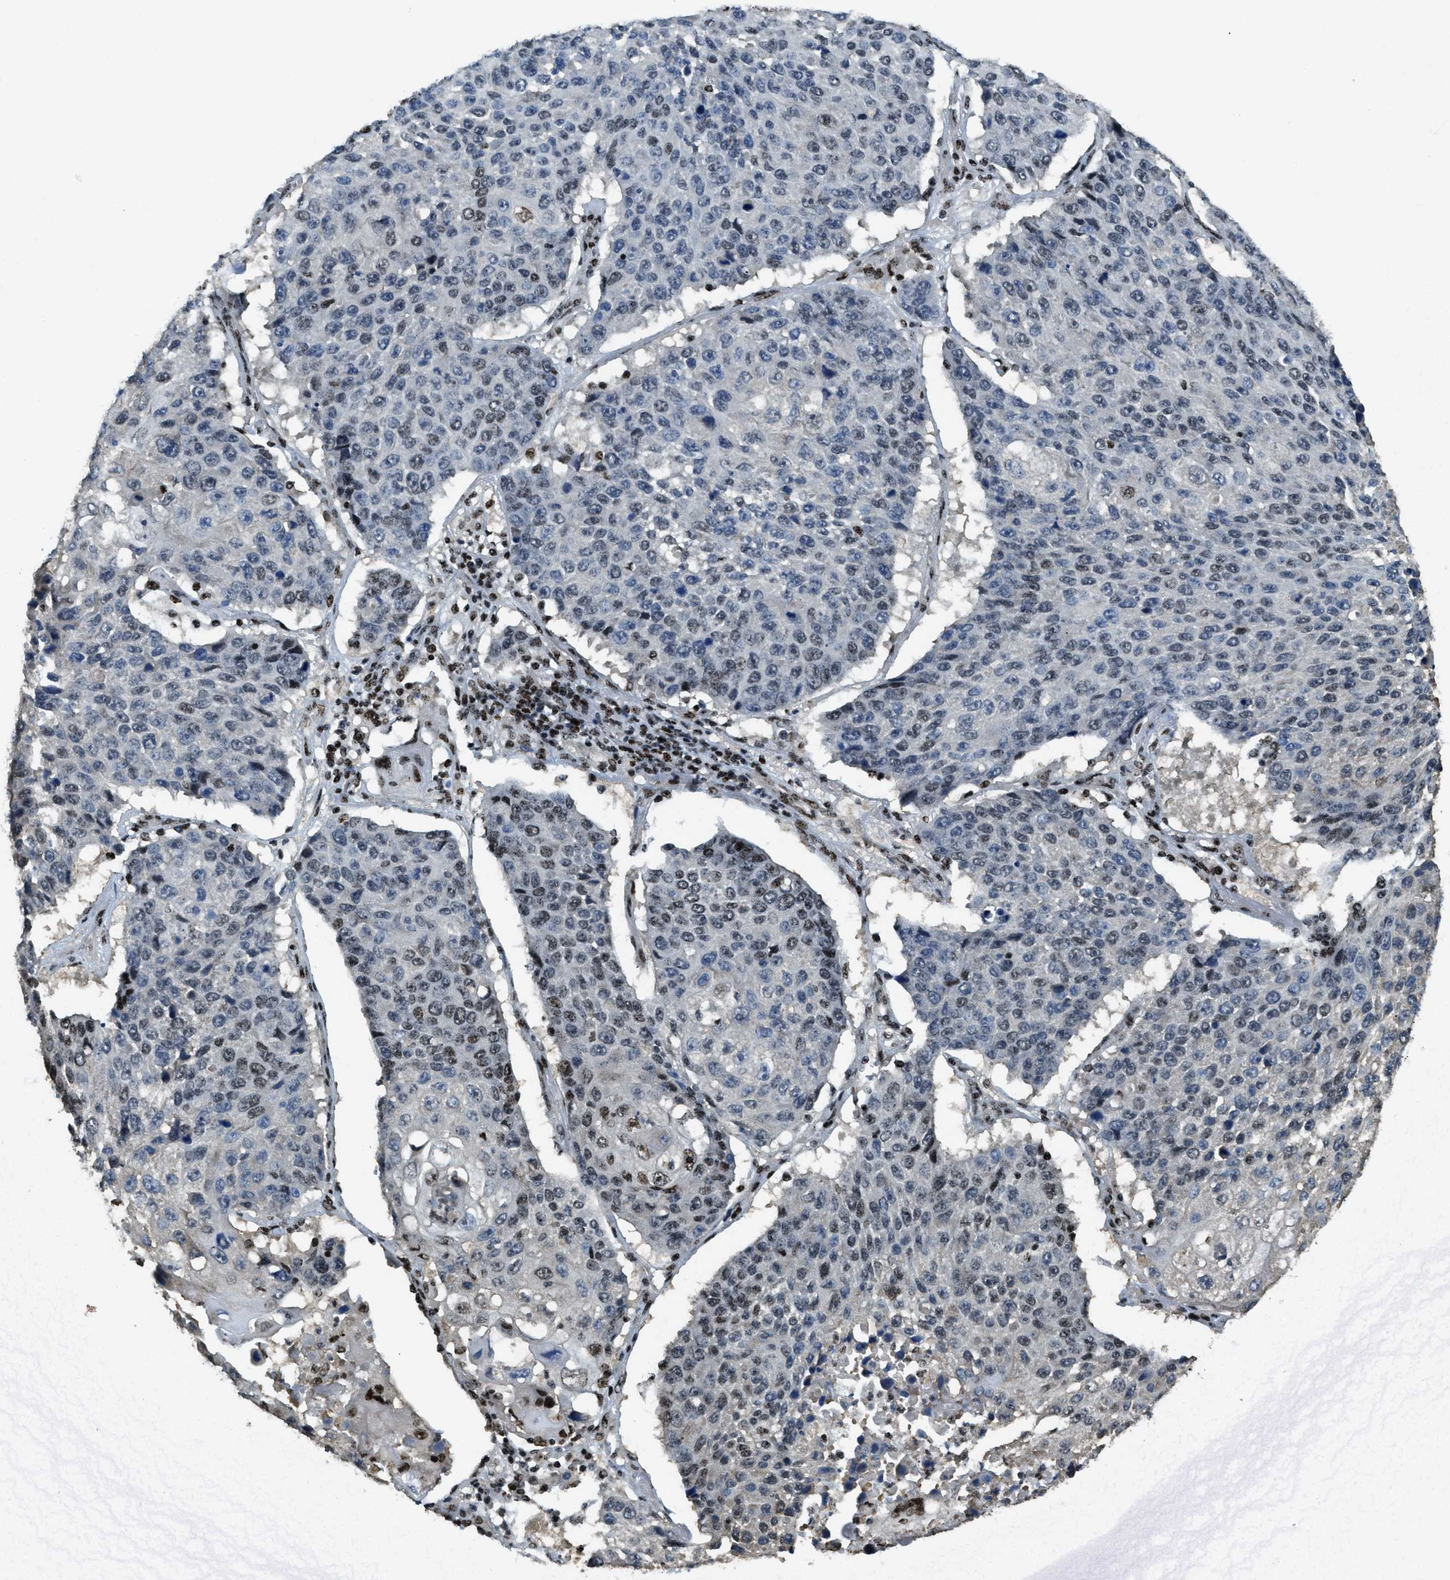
{"staining": {"intensity": "moderate", "quantity": "25%-75%", "location": "nuclear"}, "tissue": "lung cancer", "cell_type": "Tumor cells", "image_type": "cancer", "snomed": [{"axis": "morphology", "description": "Squamous cell carcinoma, NOS"}, {"axis": "topography", "description": "Lung"}], "caption": "Immunohistochemical staining of human squamous cell carcinoma (lung) displays moderate nuclear protein positivity in about 25%-75% of tumor cells. (DAB (3,3'-diaminobenzidine) IHC with brightfield microscopy, high magnification).", "gene": "SP100", "patient": {"sex": "male", "age": 61}}